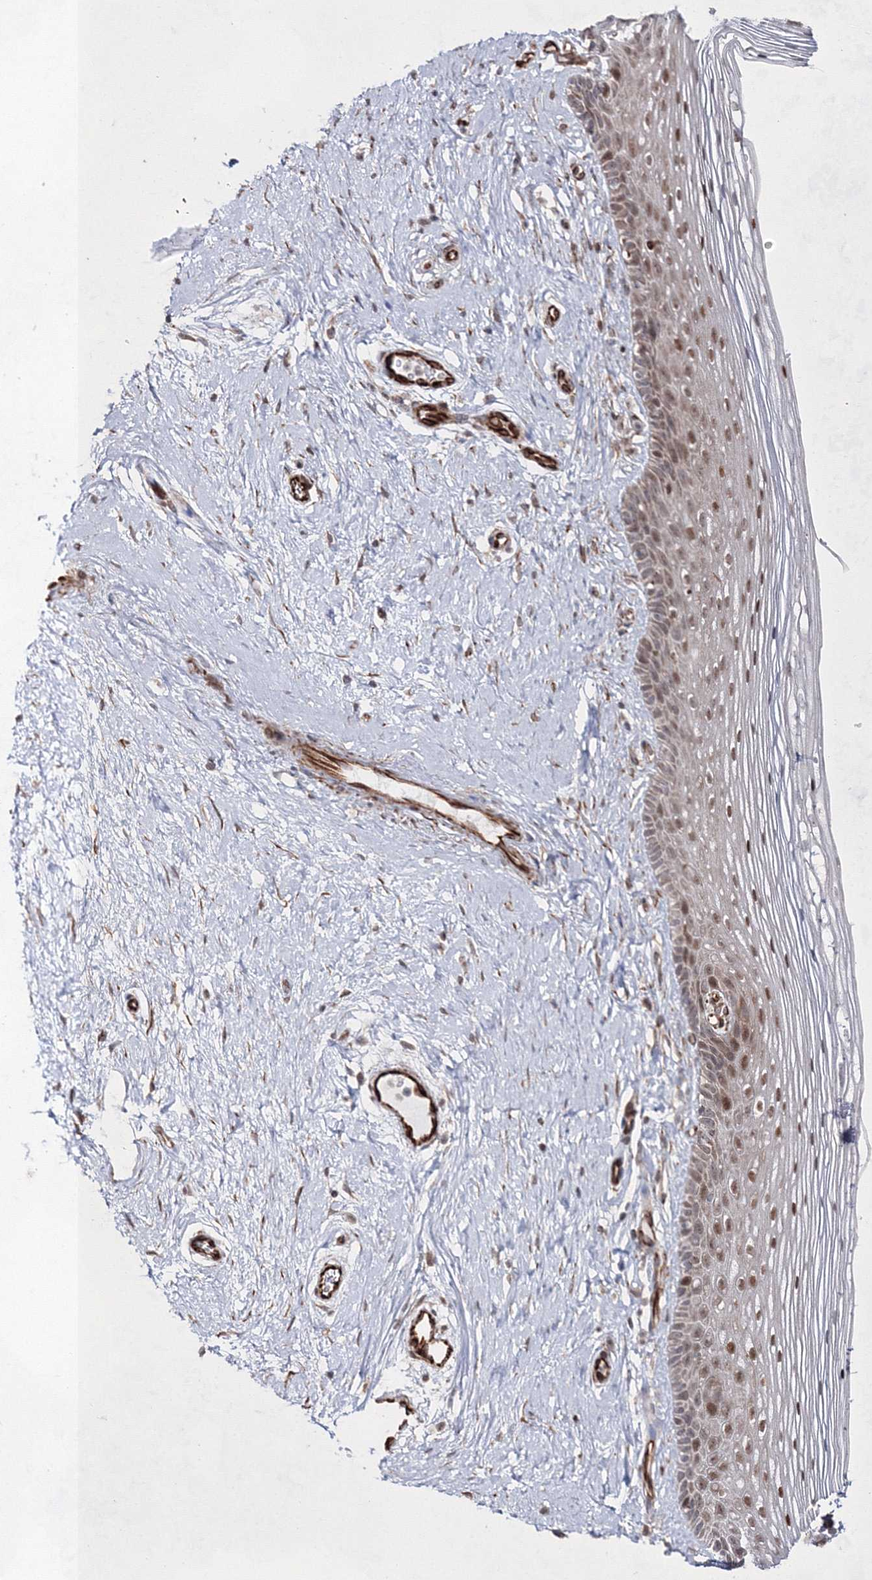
{"staining": {"intensity": "moderate", "quantity": ">75%", "location": "nuclear"}, "tissue": "vagina", "cell_type": "Squamous epithelial cells", "image_type": "normal", "snomed": [{"axis": "morphology", "description": "Normal tissue, NOS"}, {"axis": "topography", "description": "Vagina"}], "caption": "Vagina stained with a brown dye shows moderate nuclear positive positivity in approximately >75% of squamous epithelial cells.", "gene": "SNIP1", "patient": {"sex": "female", "age": 46}}